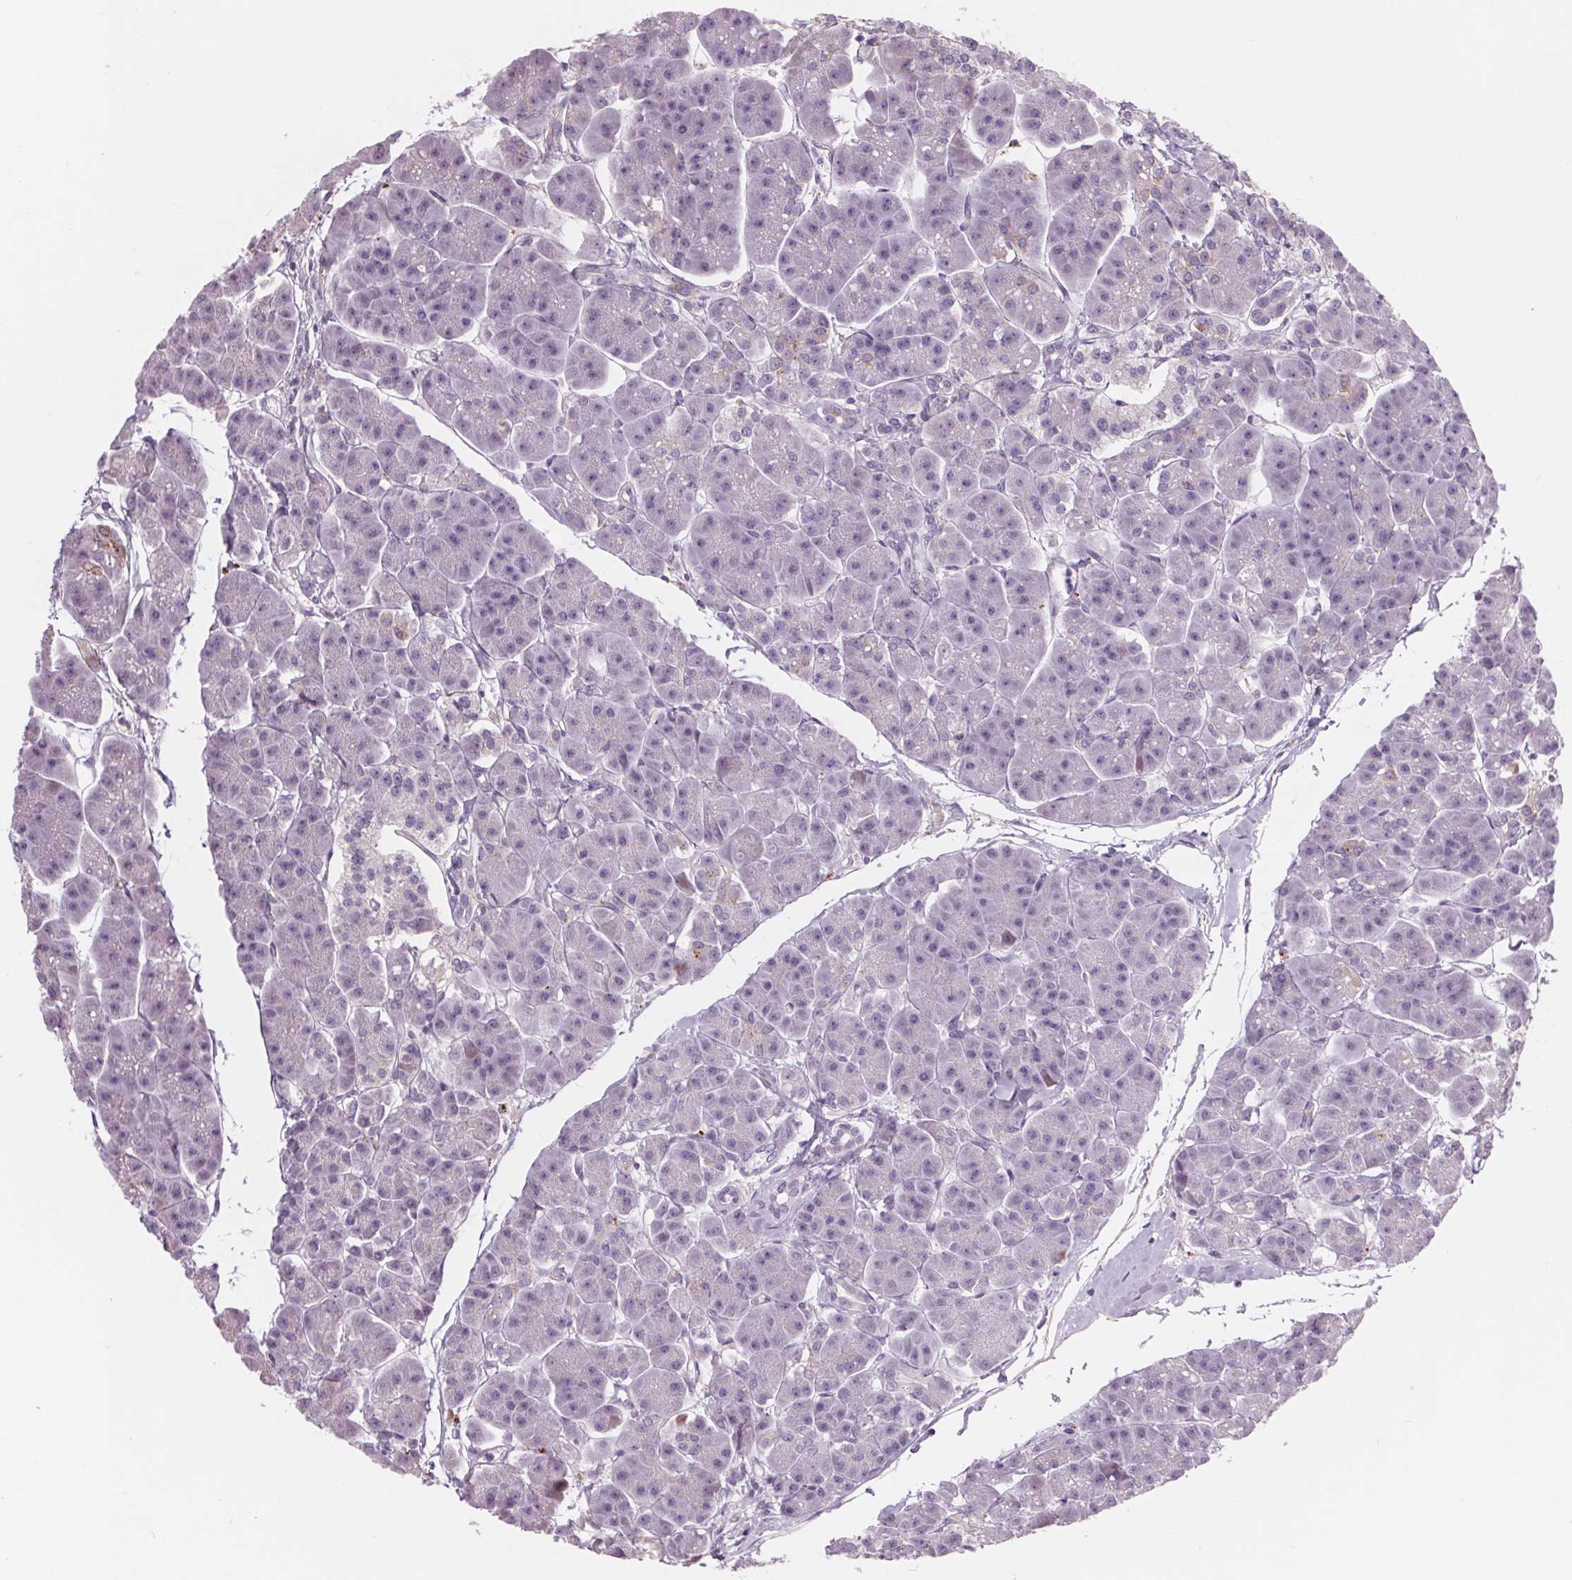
{"staining": {"intensity": "negative", "quantity": "none", "location": "none"}, "tissue": "pancreas", "cell_type": "Exocrine glandular cells", "image_type": "normal", "snomed": [{"axis": "morphology", "description": "Normal tissue, NOS"}, {"axis": "topography", "description": "Adipose tissue"}, {"axis": "topography", "description": "Pancreas"}, {"axis": "topography", "description": "Peripheral nerve tissue"}], "caption": "Immunohistochemistry (IHC) of benign pancreas shows no staining in exocrine glandular cells.", "gene": "SAMD5", "patient": {"sex": "female", "age": 58}}